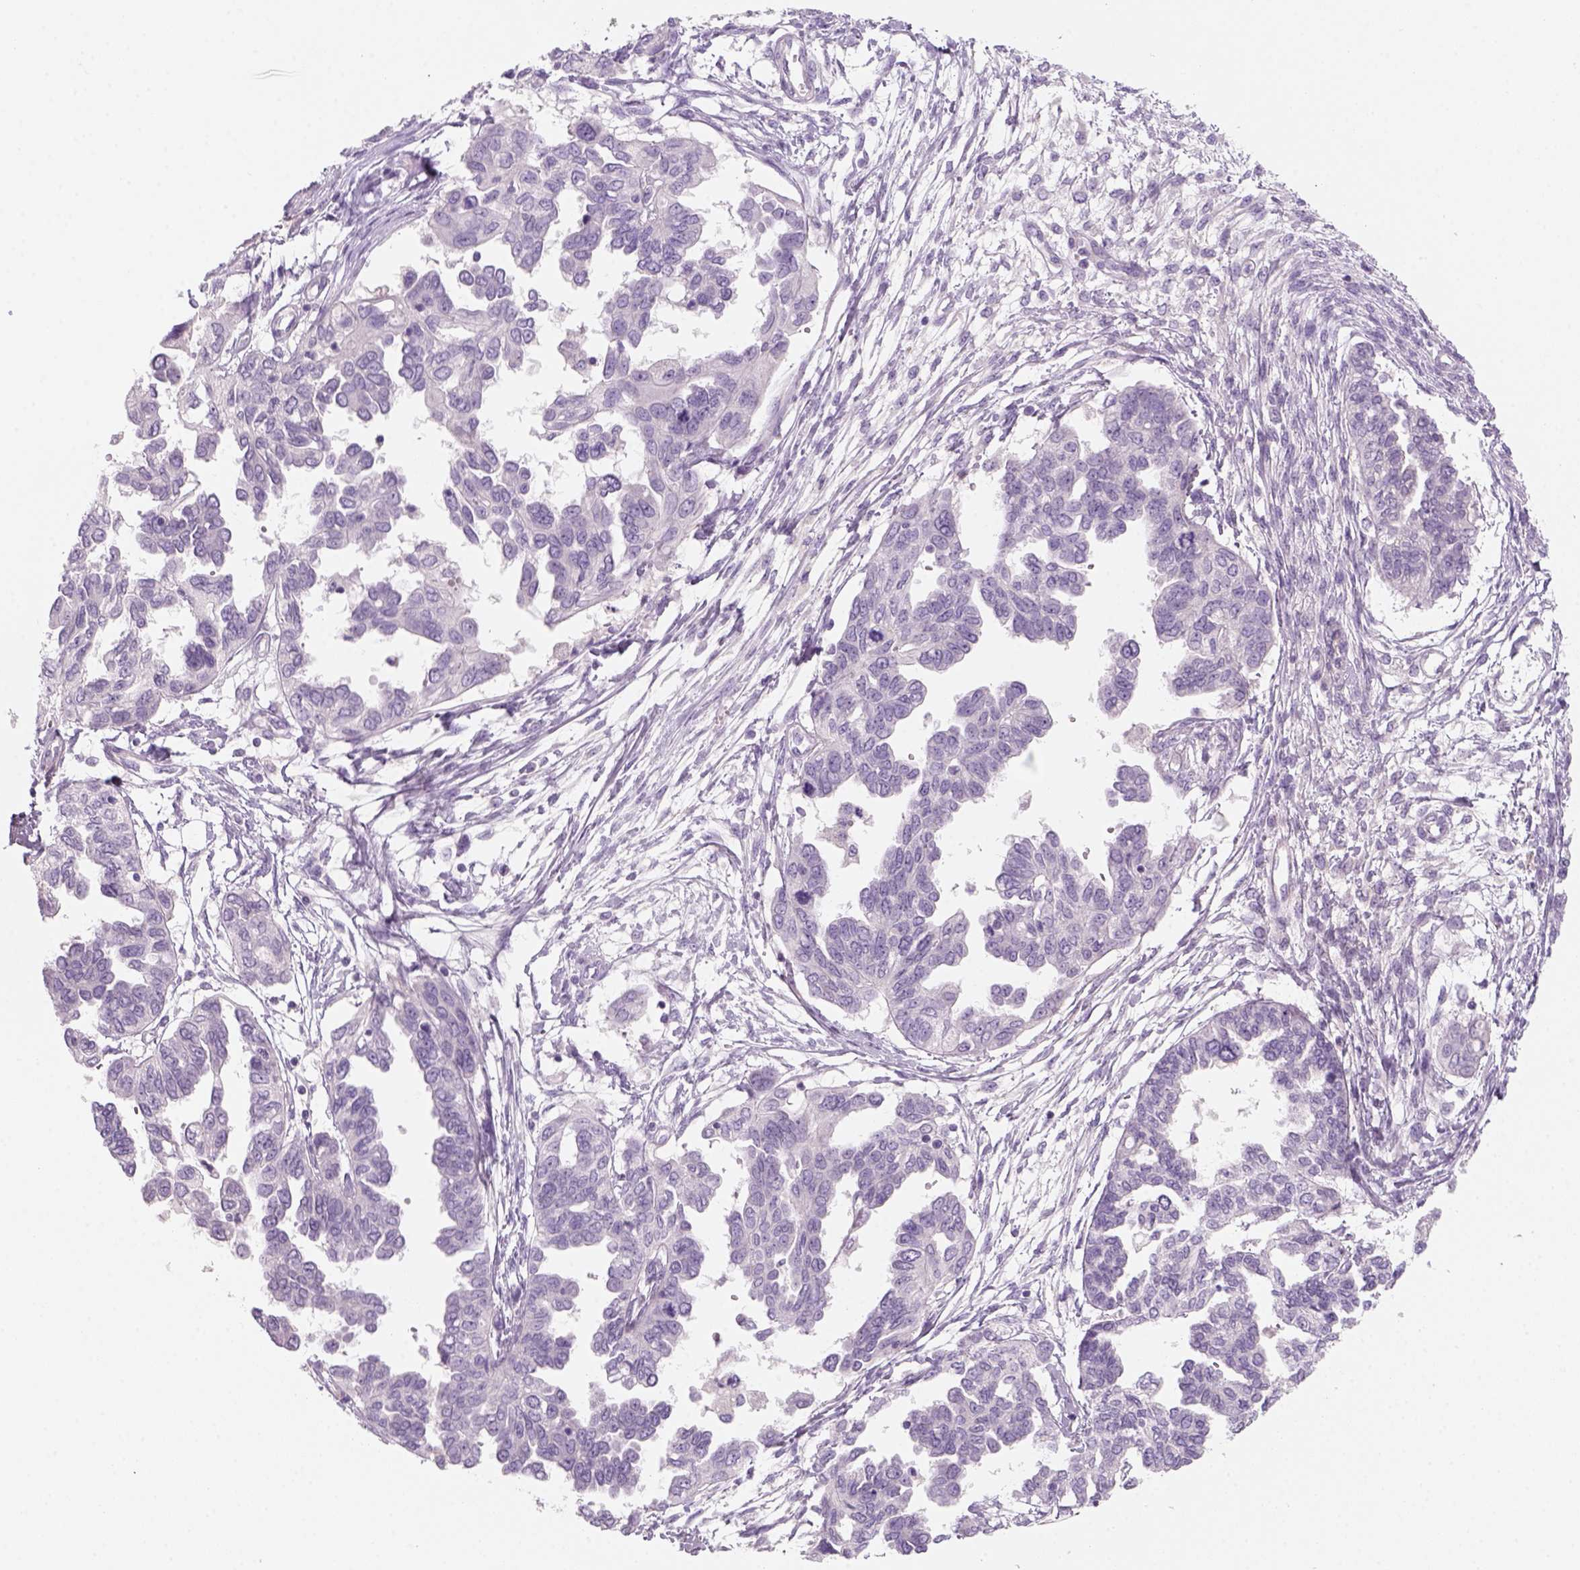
{"staining": {"intensity": "negative", "quantity": "none", "location": "none"}, "tissue": "ovarian cancer", "cell_type": "Tumor cells", "image_type": "cancer", "snomed": [{"axis": "morphology", "description": "Cystadenocarcinoma, serous, NOS"}, {"axis": "topography", "description": "Ovary"}], "caption": "Ovarian serous cystadenocarcinoma was stained to show a protein in brown. There is no significant expression in tumor cells.", "gene": "KRT25", "patient": {"sex": "female", "age": 53}}